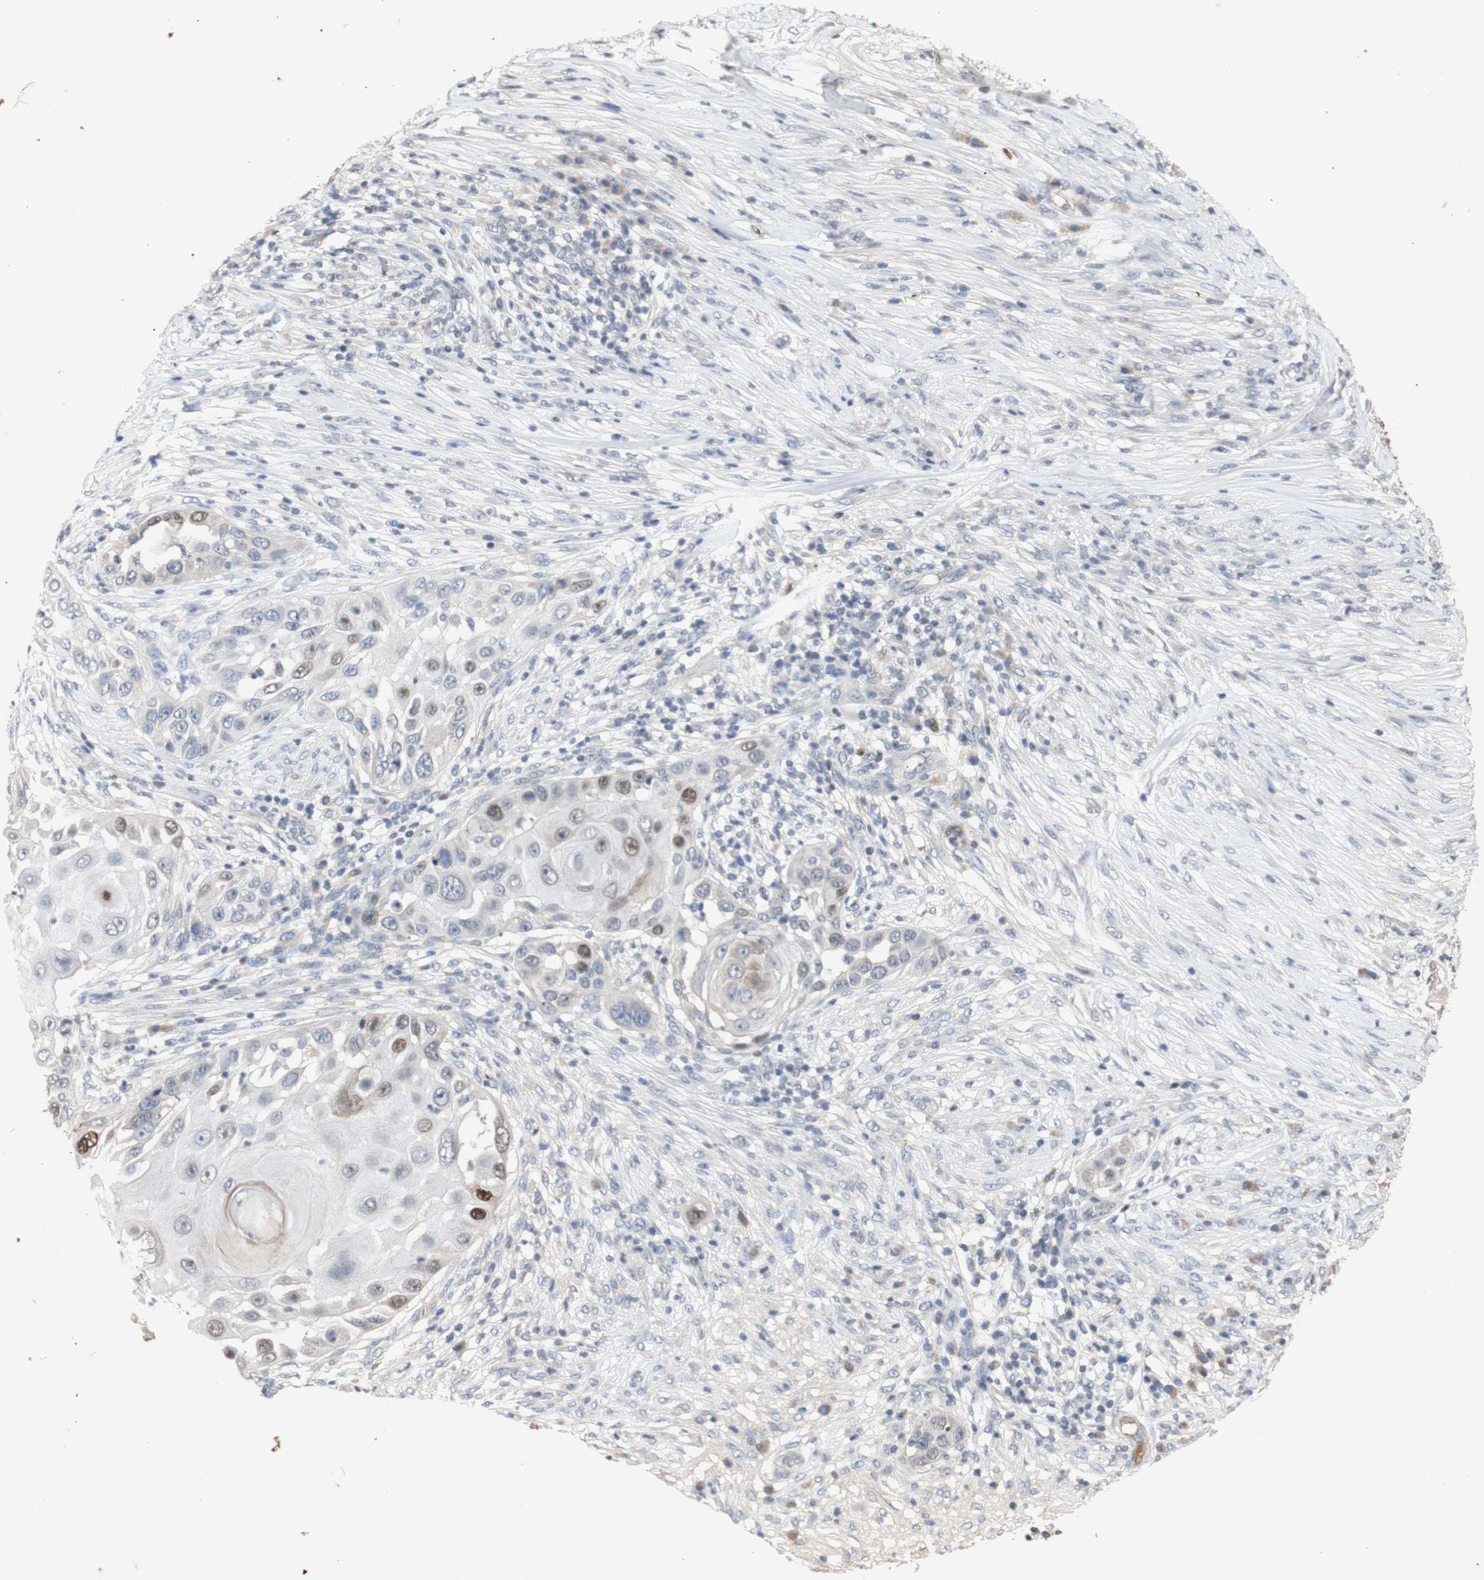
{"staining": {"intensity": "negative", "quantity": "none", "location": "none"}, "tissue": "skin cancer", "cell_type": "Tumor cells", "image_type": "cancer", "snomed": [{"axis": "morphology", "description": "Squamous cell carcinoma, NOS"}, {"axis": "topography", "description": "Skin"}], "caption": "IHC histopathology image of human skin squamous cell carcinoma stained for a protein (brown), which displays no expression in tumor cells.", "gene": "FOSB", "patient": {"sex": "female", "age": 44}}